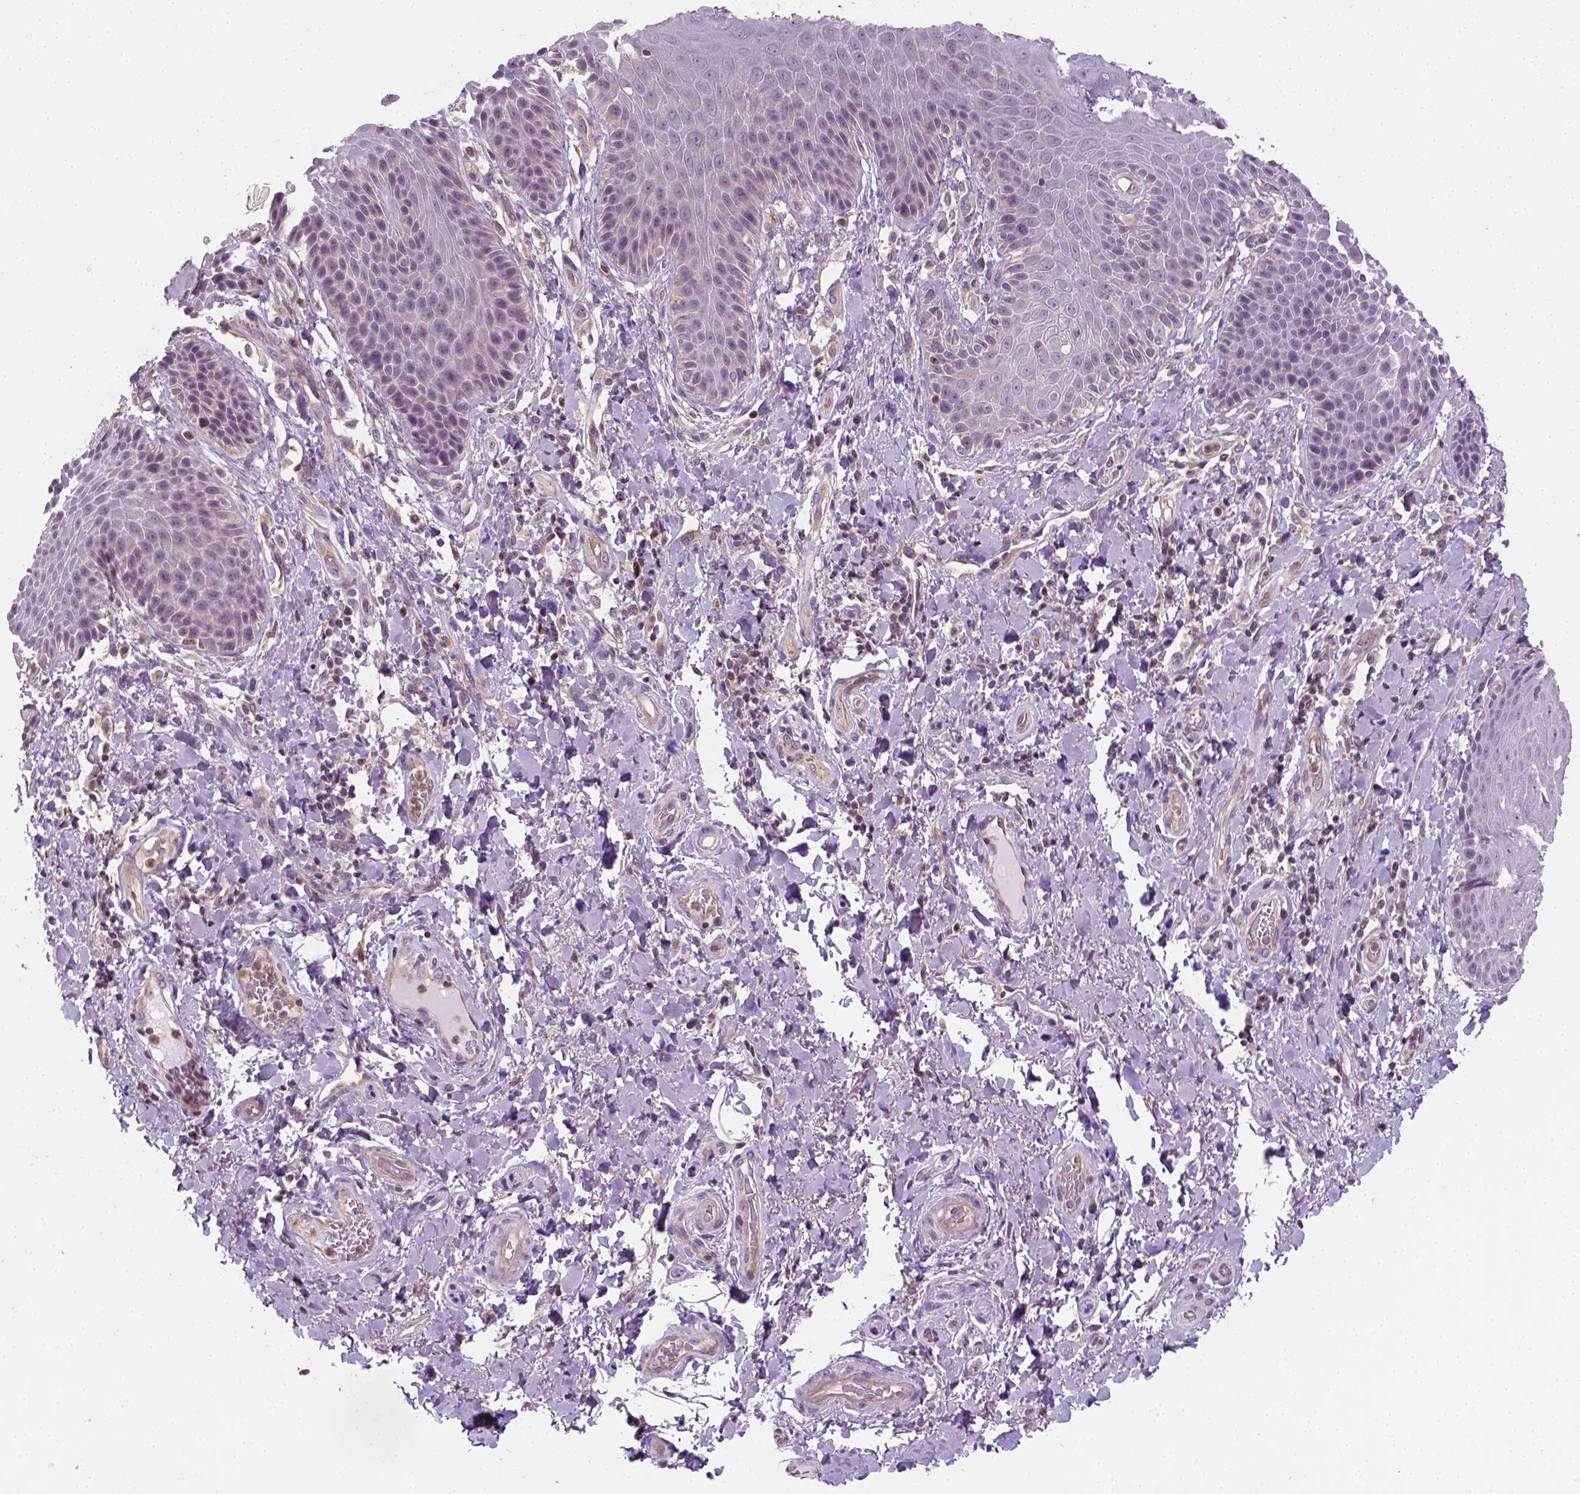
{"staining": {"intensity": "weak", "quantity": "<25%", "location": "cytoplasmic/membranous"}, "tissue": "skin", "cell_type": "Epidermal cells", "image_type": "normal", "snomed": [{"axis": "morphology", "description": "Normal tissue, NOS"}, {"axis": "topography", "description": "Anal"}, {"axis": "topography", "description": "Peripheral nerve tissue"}], "caption": "Epidermal cells show no significant staining in unremarkable skin. (Brightfield microscopy of DAB (3,3'-diaminobenzidine) immunohistochemistry at high magnification).", "gene": "CRACR2A", "patient": {"sex": "male", "age": 51}}